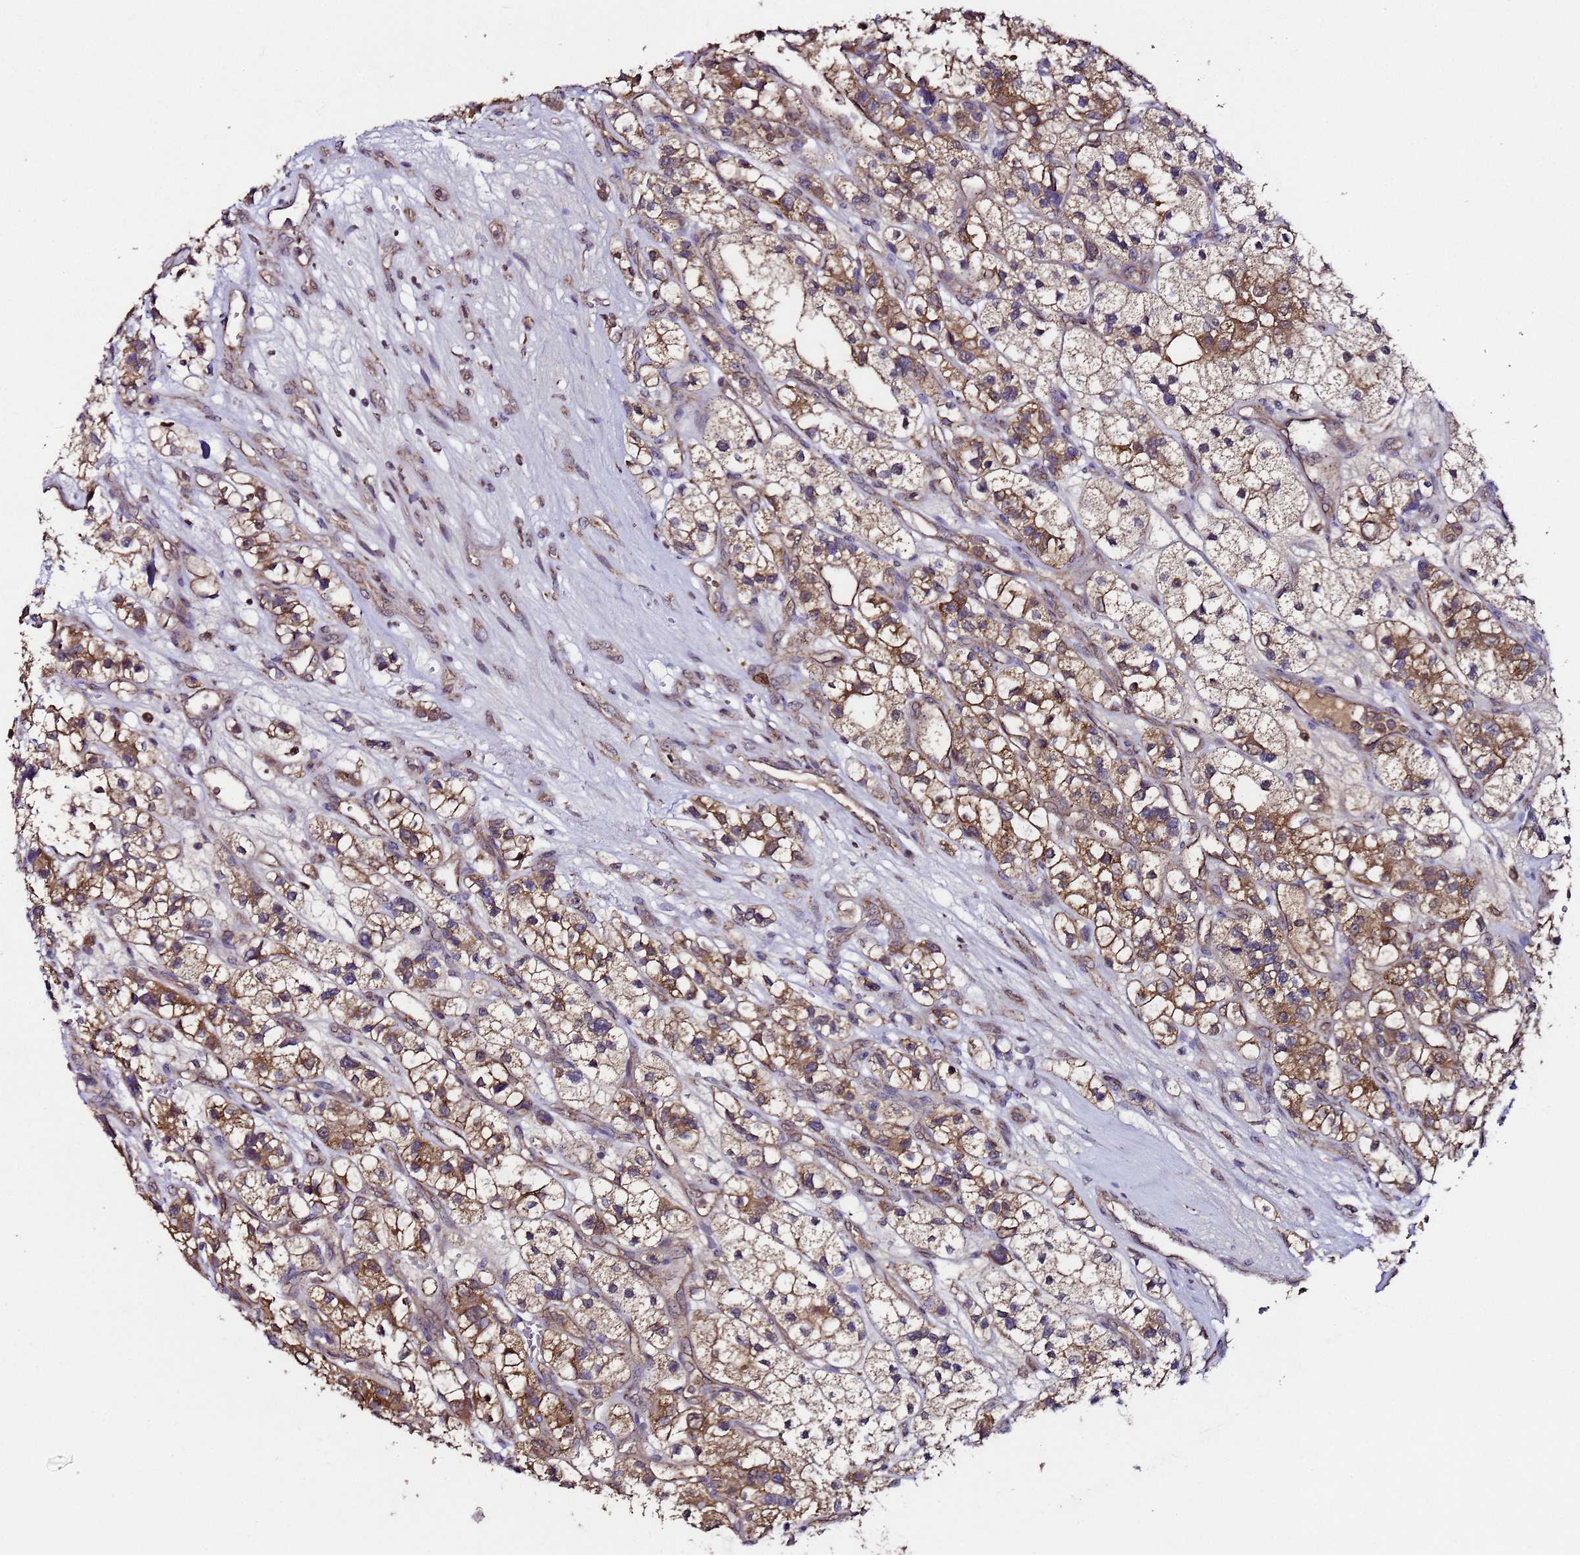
{"staining": {"intensity": "moderate", "quantity": ">75%", "location": "cytoplasmic/membranous"}, "tissue": "renal cancer", "cell_type": "Tumor cells", "image_type": "cancer", "snomed": [{"axis": "morphology", "description": "Adenocarcinoma, NOS"}, {"axis": "topography", "description": "Kidney"}], "caption": "This is an image of IHC staining of renal cancer (adenocarcinoma), which shows moderate staining in the cytoplasmic/membranous of tumor cells.", "gene": "HSPBAP1", "patient": {"sex": "female", "age": 57}}